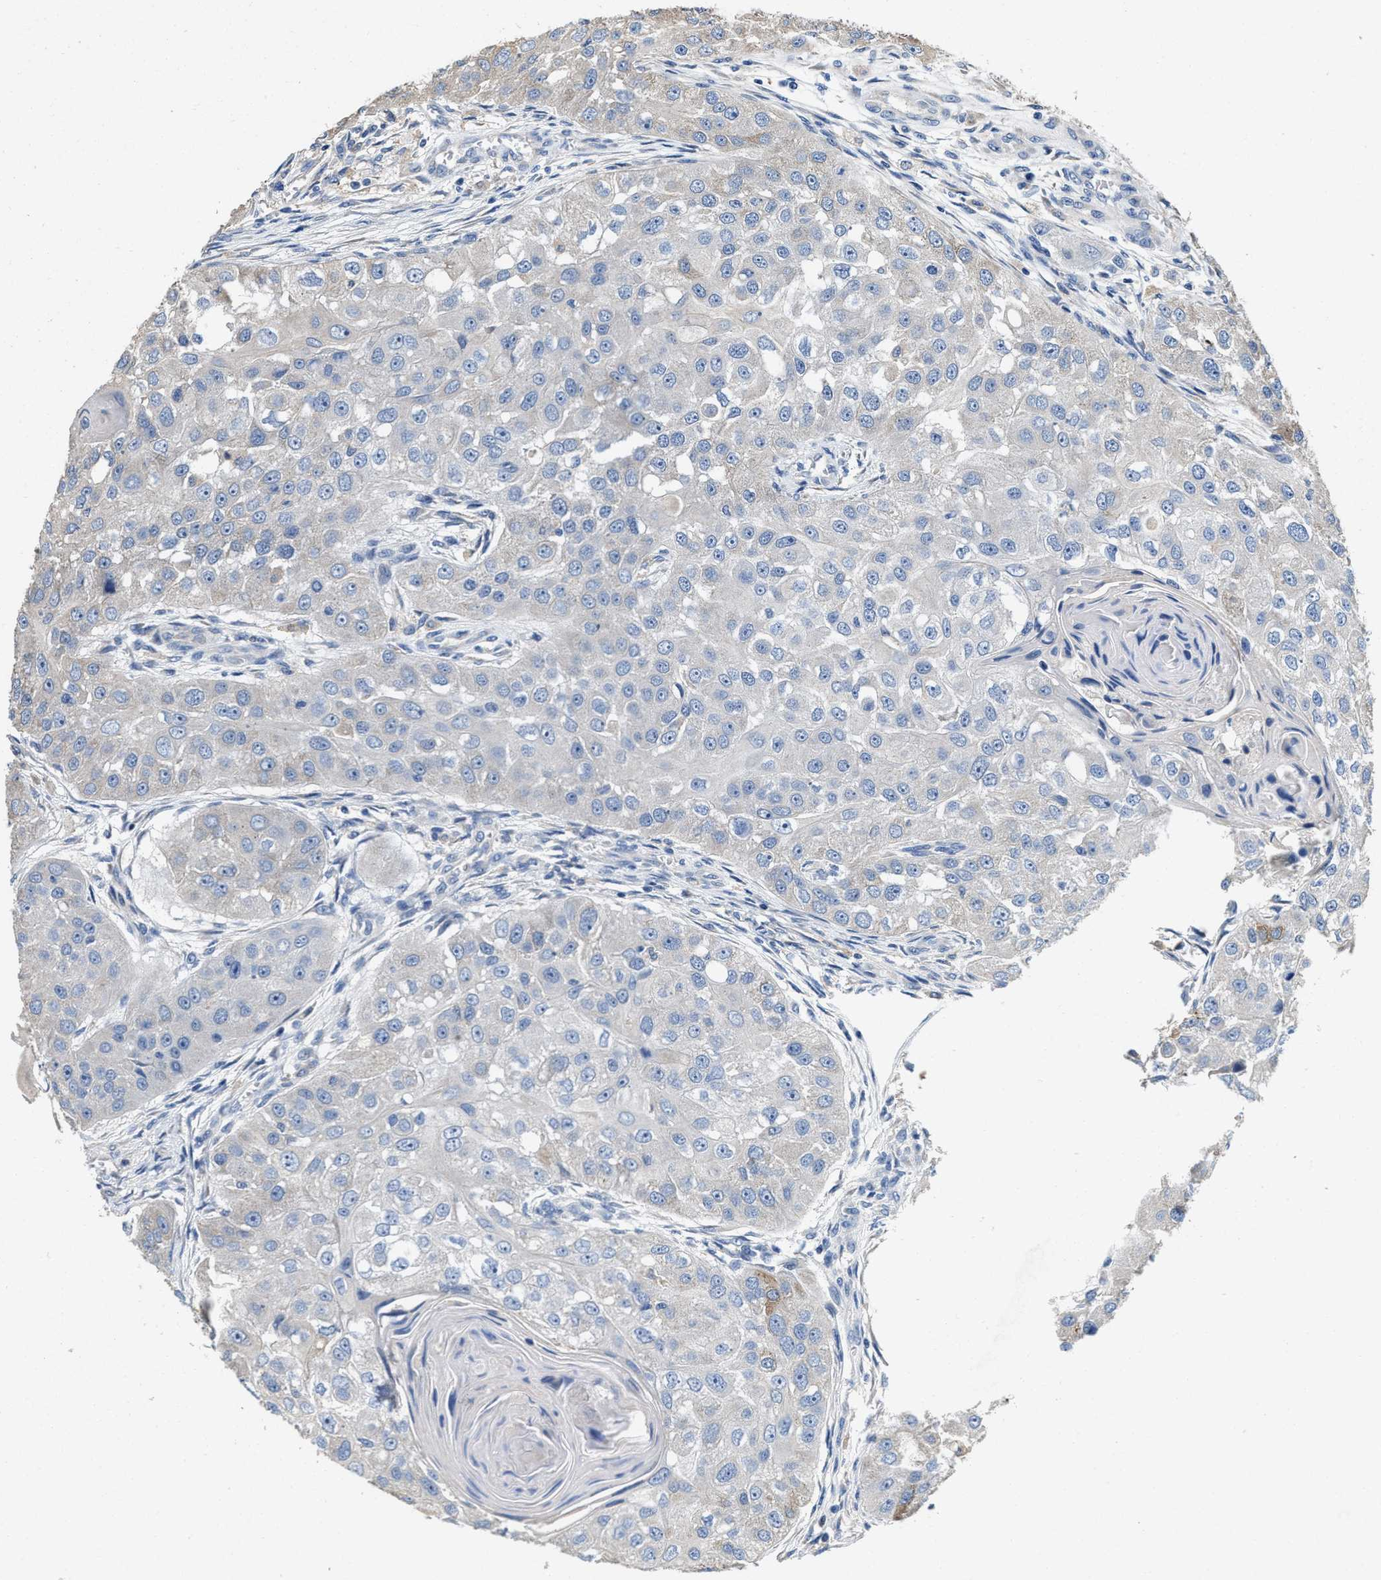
{"staining": {"intensity": "negative", "quantity": "none", "location": "none"}, "tissue": "head and neck cancer", "cell_type": "Tumor cells", "image_type": "cancer", "snomed": [{"axis": "morphology", "description": "Normal tissue, NOS"}, {"axis": "morphology", "description": "Squamous cell carcinoma, NOS"}, {"axis": "topography", "description": "Skeletal muscle"}, {"axis": "topography", "description": "Head-Neck"}], "caption": "Protein analysis of head and neck squamous cell carcinoma shows no significant expression in tumor cells. The staining is performed using DAB (3,3'-diaminobenzidine) brown chromogen with nuclei counter-stained in using hematoxylin.", "gene": "PEG10", "patient": {"sex": "male", "age": 51}}